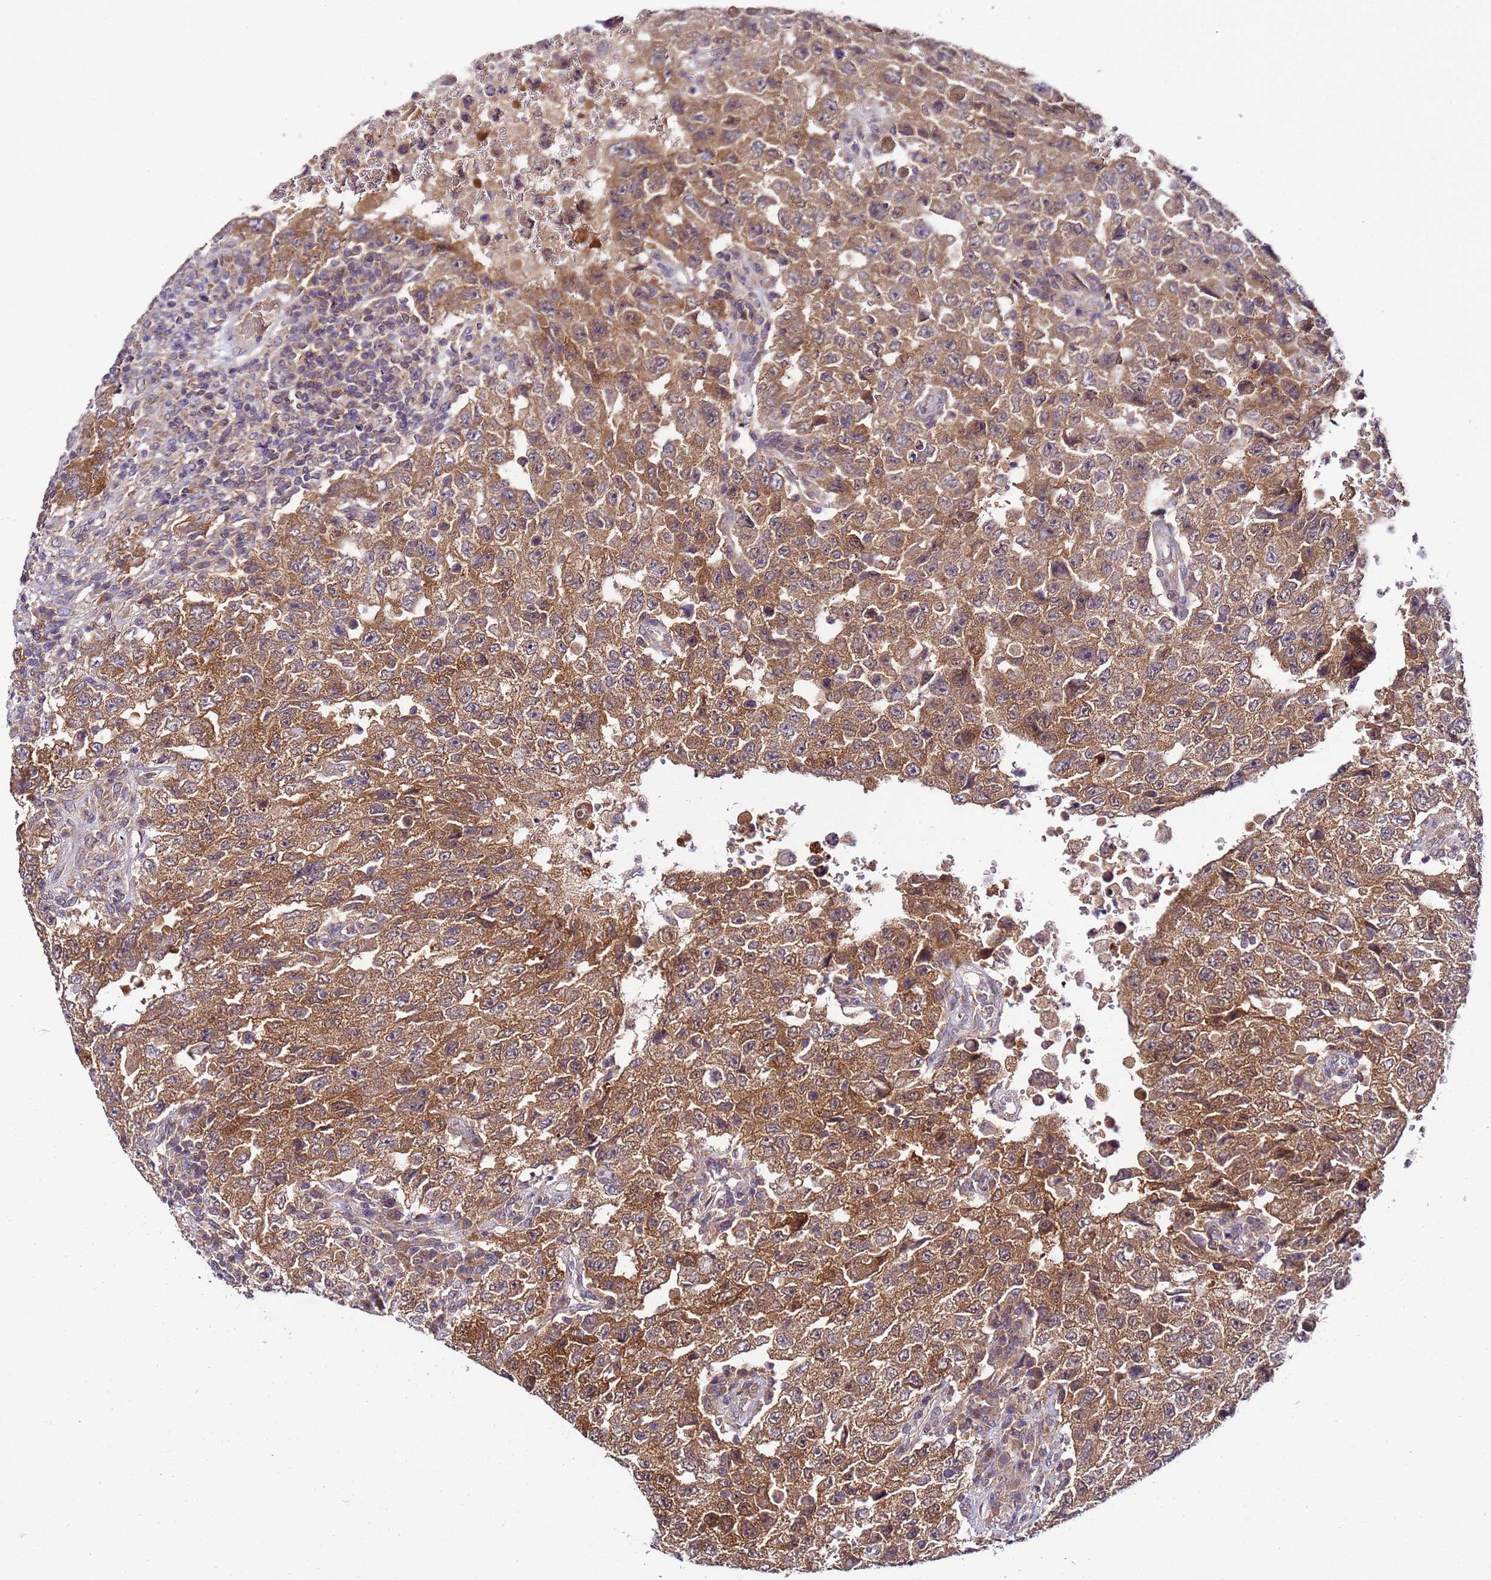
{"staining": {"intensity": "moderate", "quantity": ">75%", "location": "cytoplasmic/membranous"}, "tissue": "testis cancer", "cell_type": "Tumor cells", "image_type": "cancer", "snomed": [{"axis": "morphology", "description": "Carcinoma, Embryonal, NOS"}, {"axis": "topography", "description": "Testis"}], "caption": "IHC histopathology image of human testis cancer (embryonal carcinoma) stained for a protein (brown), which demonstrates medium levels of moderate cytoplasmic/membranous staining in approximately >75% of tumor cells.", "gene": "GSPT2", "patient": {"sex": "male", "age": 26}}